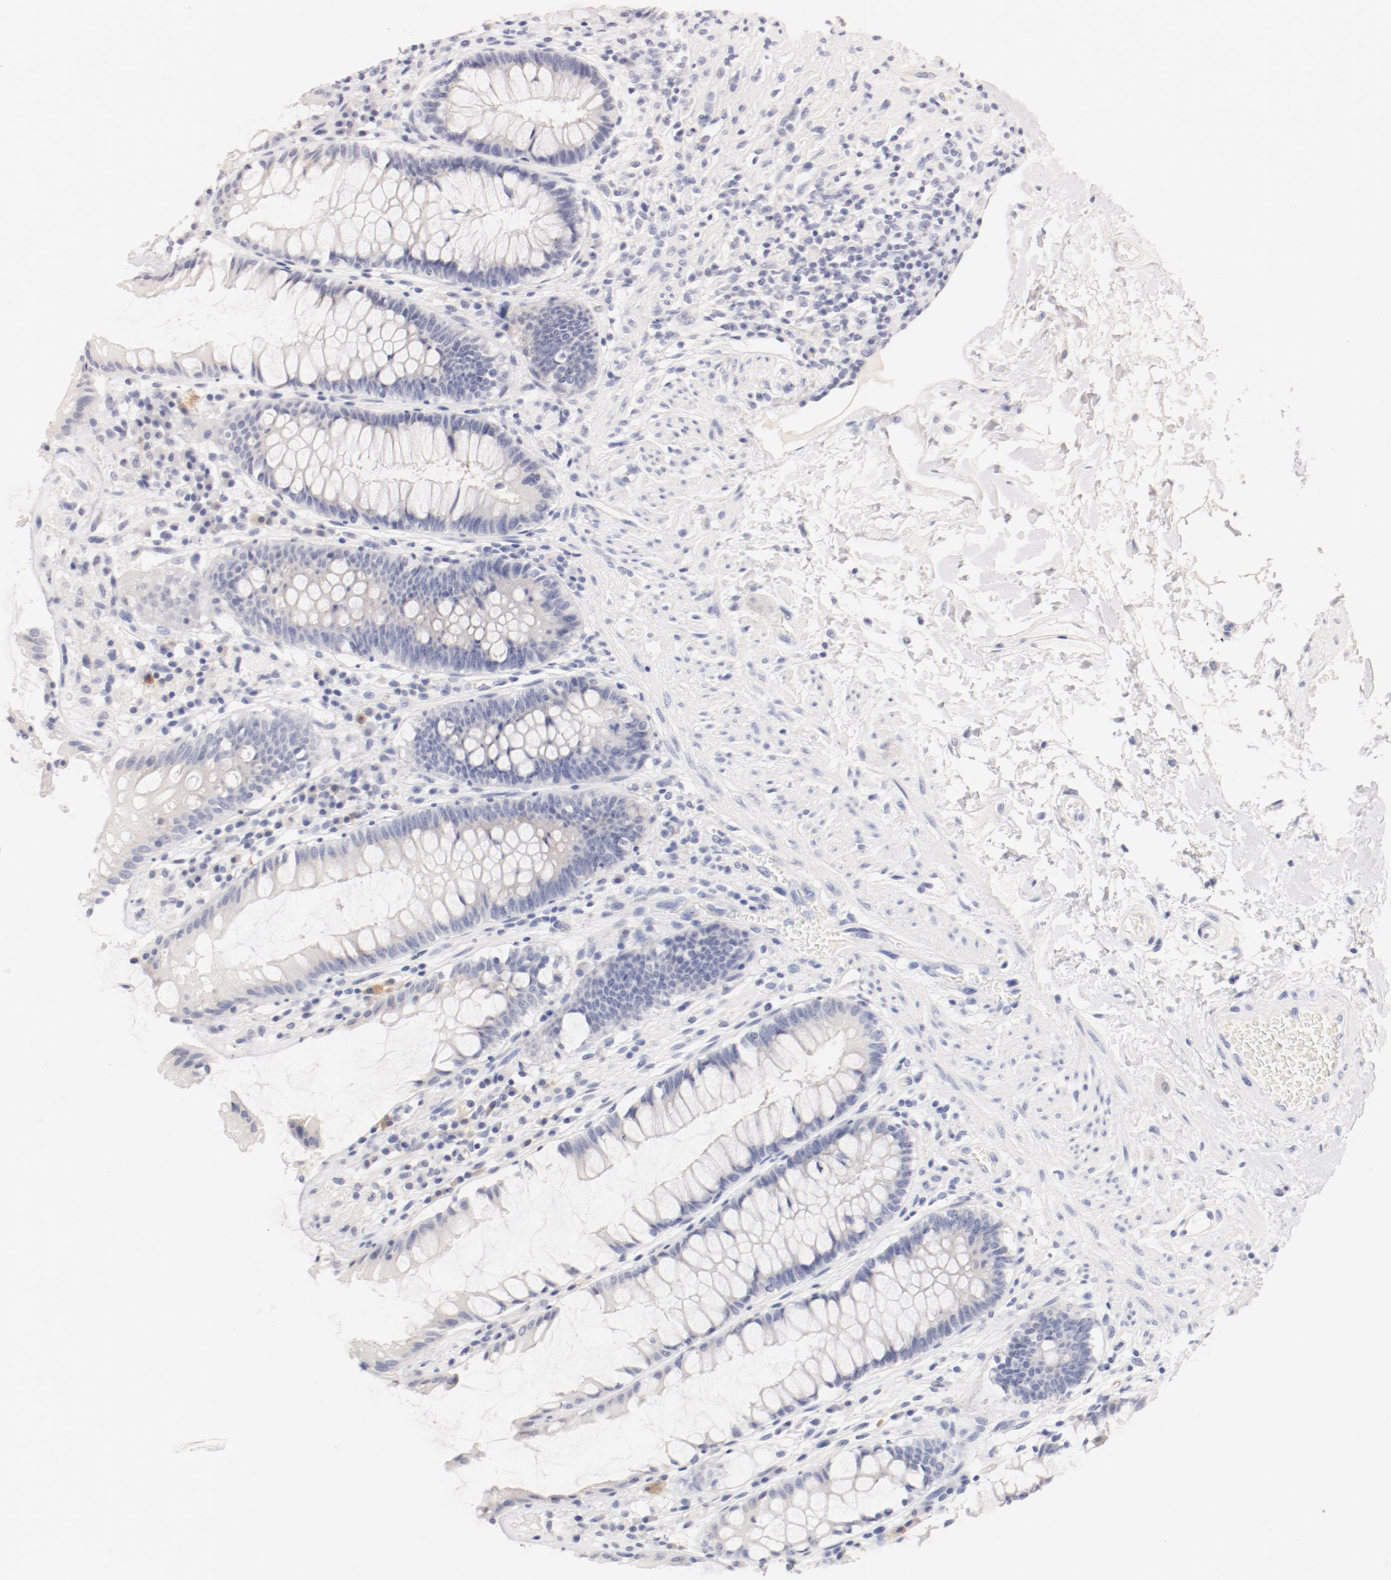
{"staining": {"intensity": "negative", "quantity": "none", "location": "none"}, "tissue": "rectum", "cell_type": "Glandular cells", "image_type": "normal", "snomed": [{"axis": "morphology", "description": "Normal tissue, NOS"}, {"axis": "topography", "description": "Rectum"}], "caption": "DAB immunohistochemical staining of unremarkable human rectum shows no significant staining in glandular cells. (DAB IHC visualized using brightfield microscopy, high magnification).", "gene": "HOMER1", "patient": {"sex": "female", "age": 46}}